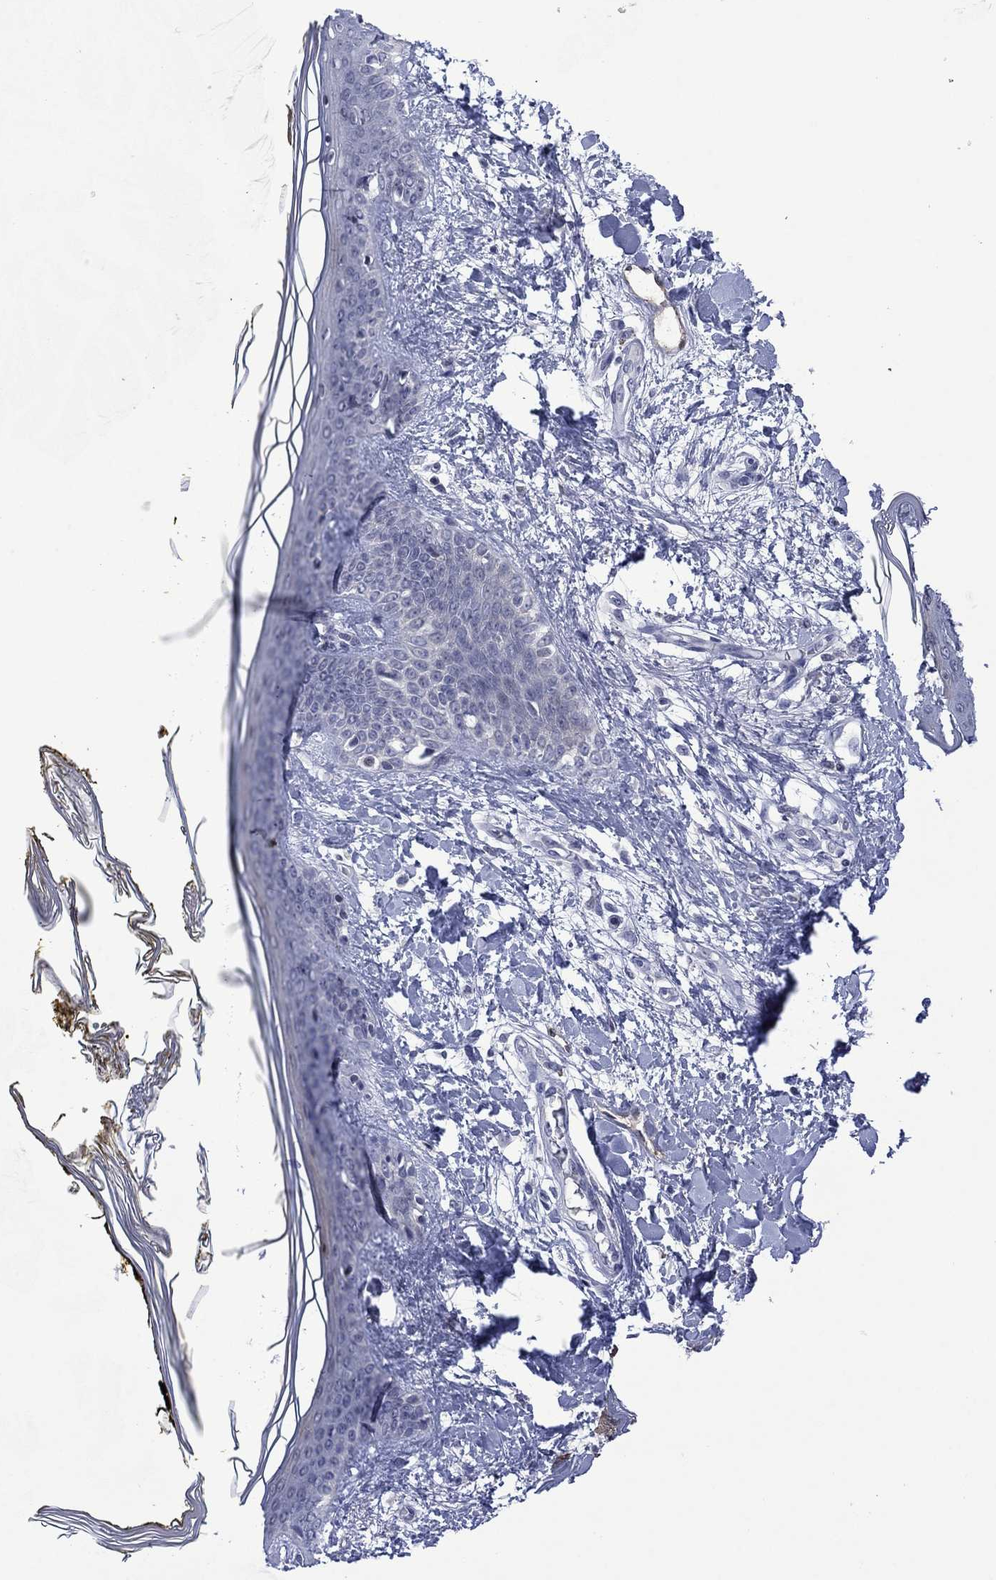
{"staining": {"intensity": "negative", "quantity": "none", "location": "none"}, "tissue": "skin", "cell_type": "Fibroblasts", "image_type": "normal", "snomed": [{"axis": "morphology", "description": "Normal tissue, NOS"}, {"axis": "topography", "description": "Skin"}], "caption": "Immunohistochemistry histopathology image of benign skin stained for a protein (brown), which displays no expression in fibroblasts. (DAB immunohistochemistry (IHC), high magnification).", "gene": "AGL", "patient": {"sex": "female", "age": 34}}